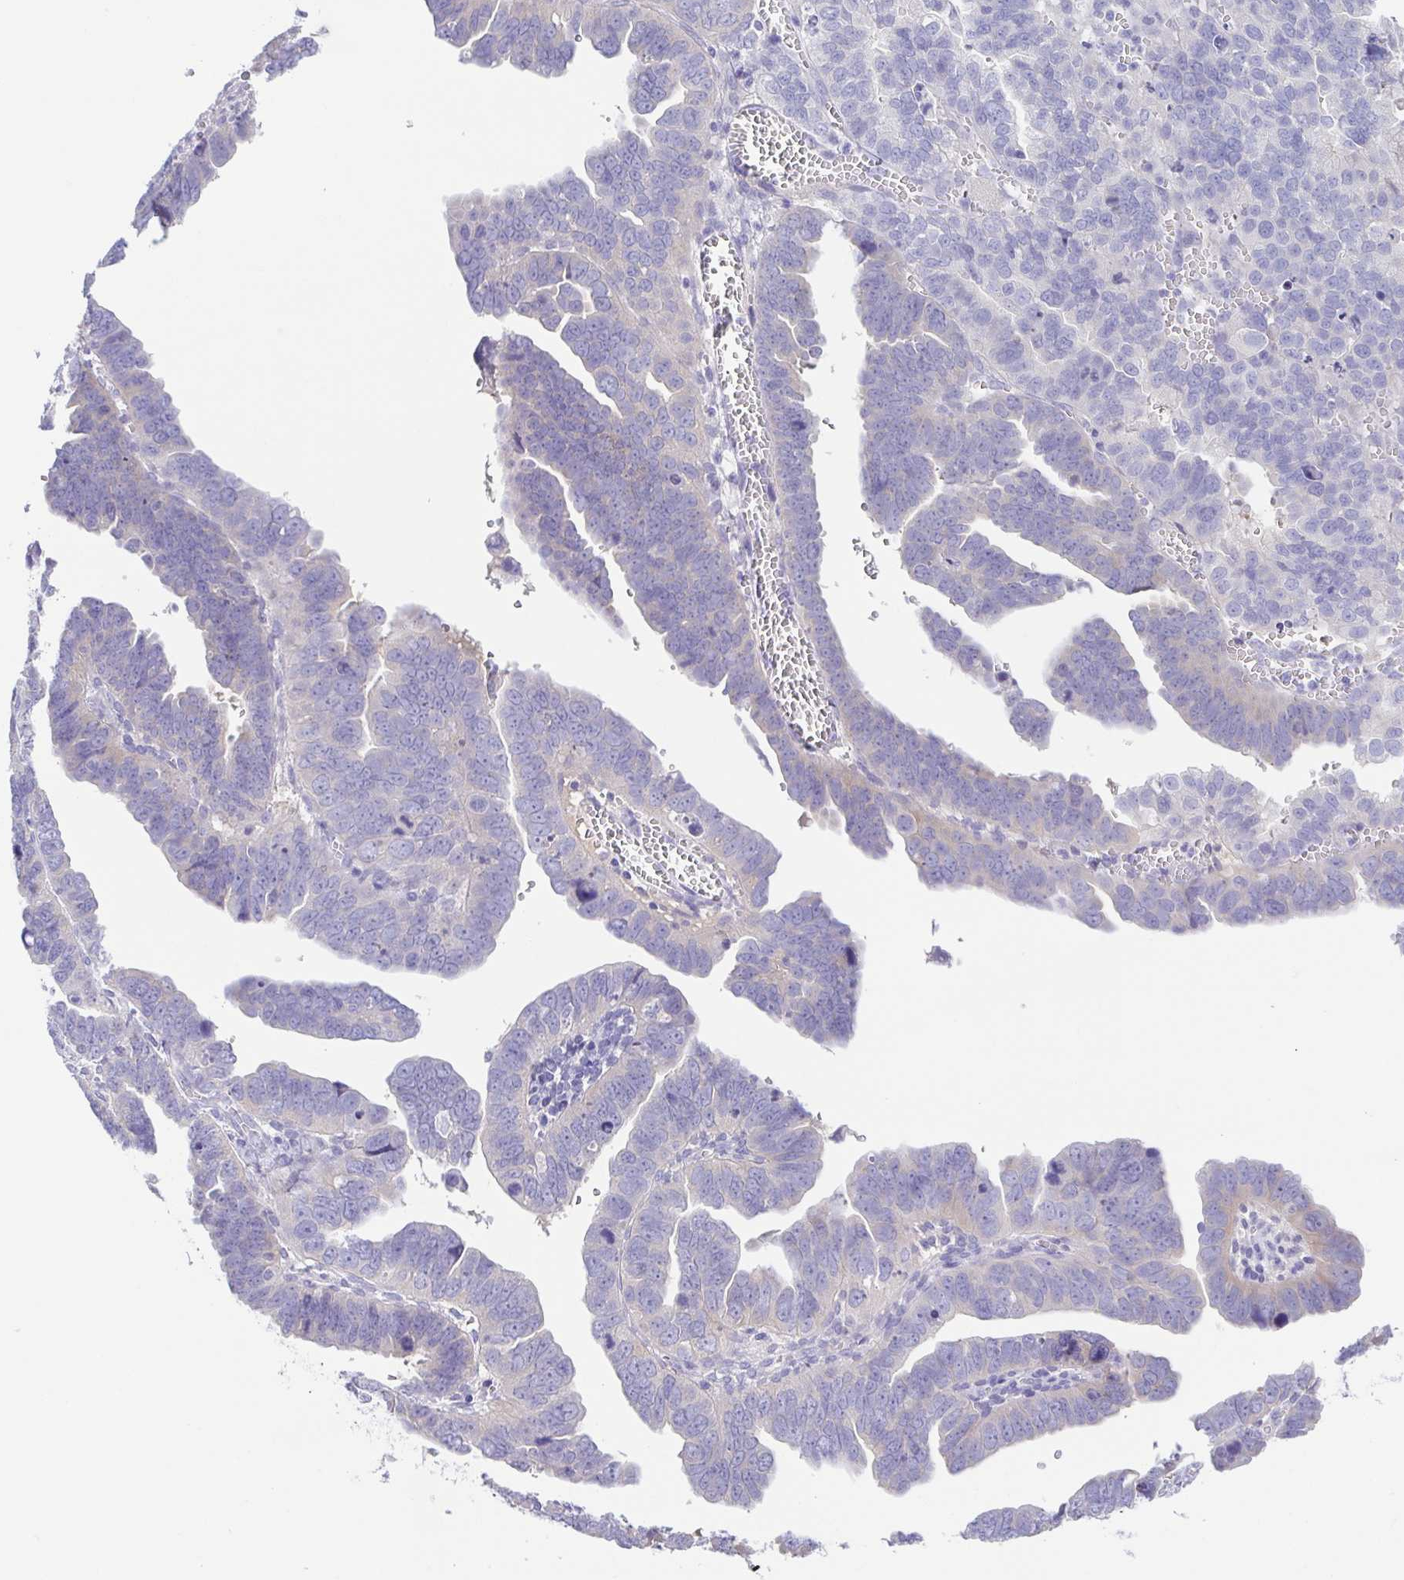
{"staining": {"intensity": "negative", "quantity": "none", "location": "none"}, "tissue": "endometrial cancer", "cell_type": "Tumor cells", "image_type": "cancer", "snomed": [{"axis": "morphology", "description": "Adenocarcinoma, NOS"}, {"axis": "topography", "description": "Endometrium"}], "caption": "Immunohistochemical staining of endometrial cancer shows no significant staining in tumor cells.", "gene": "A1BG", "patient": {"sex": "female", "age": 75}}